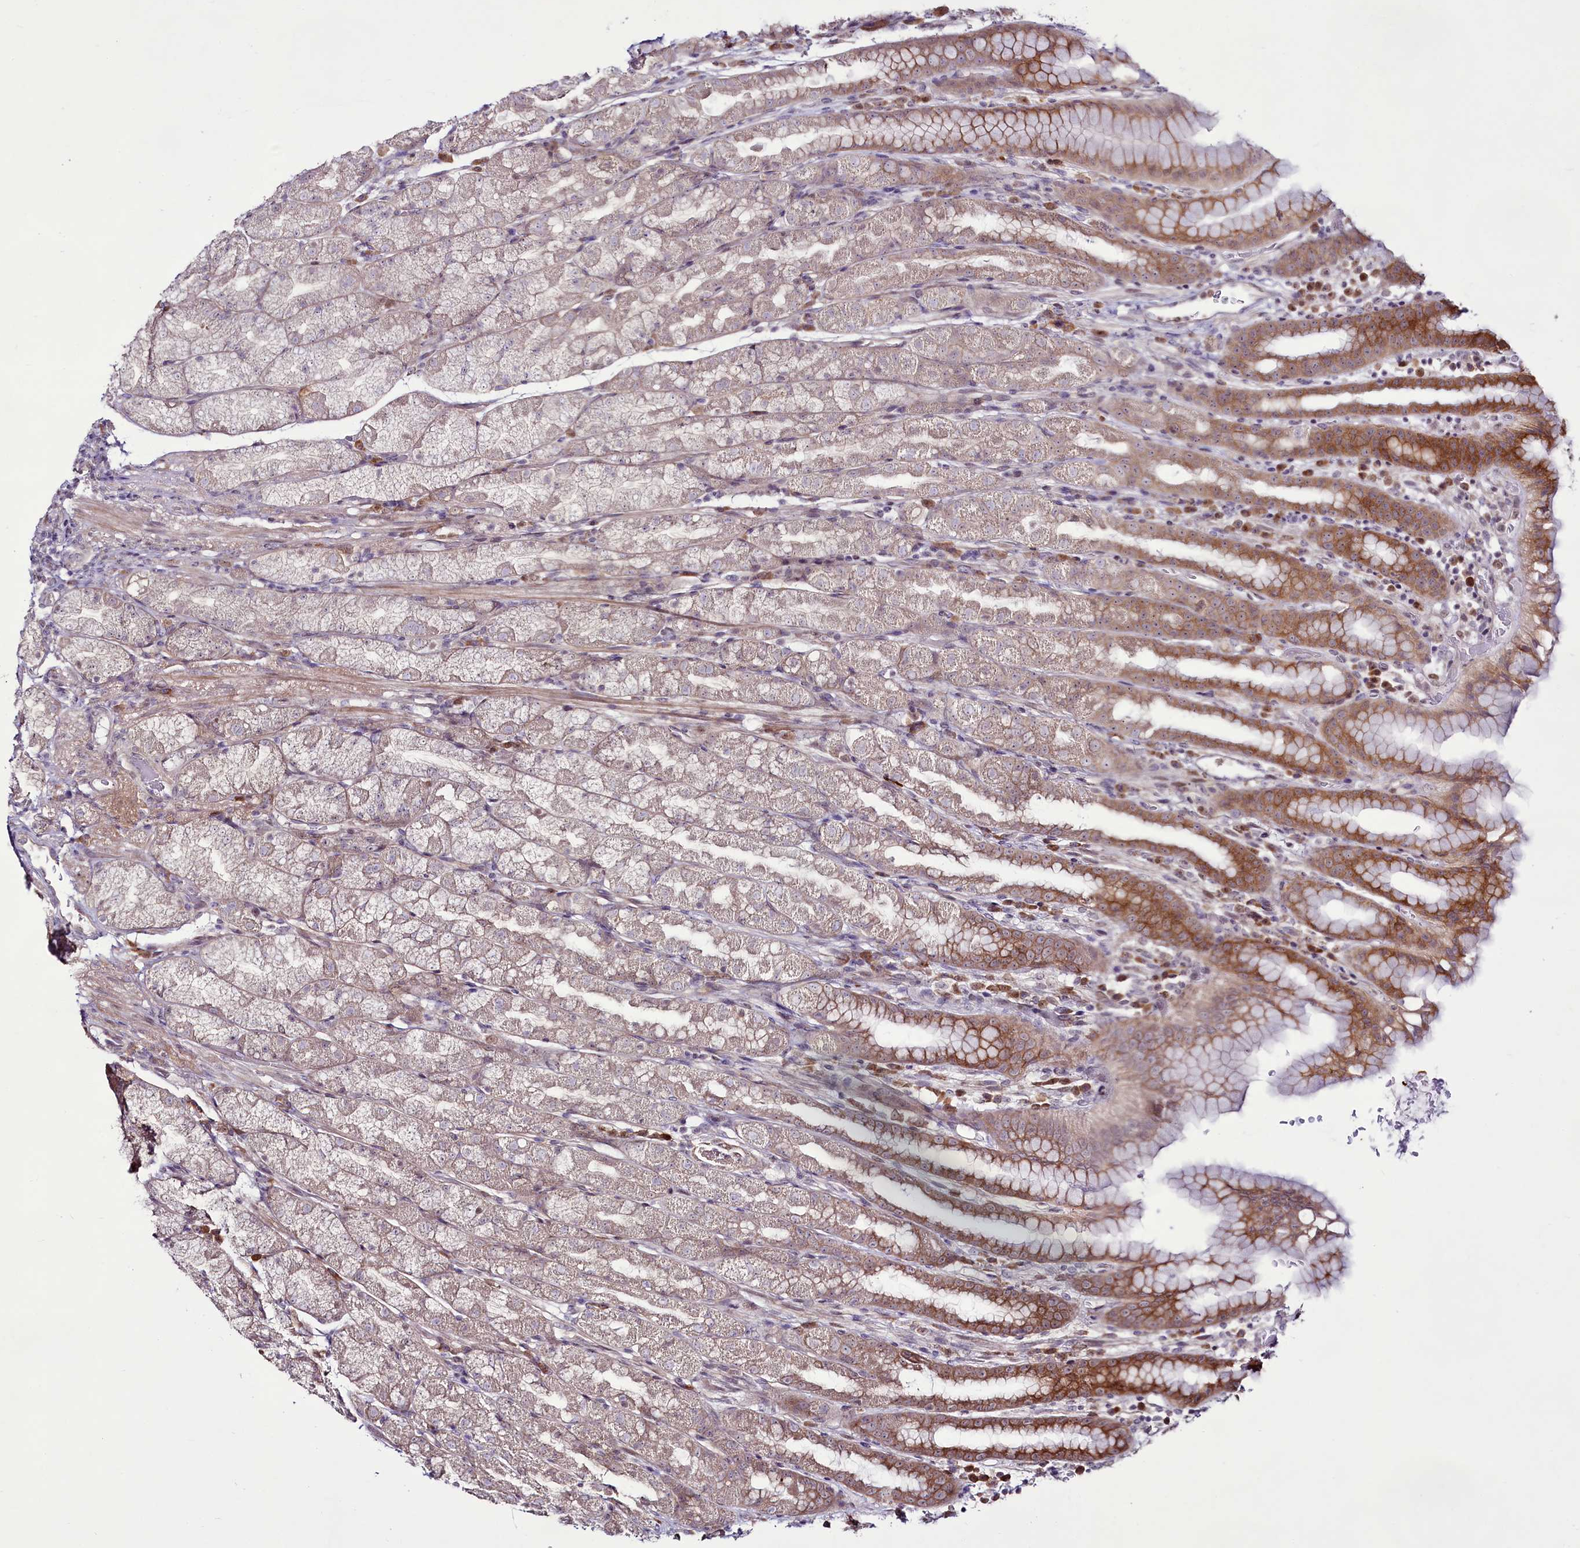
{"staining": {"intensity": "moderate", "quantity": "<25%", "location": "cytoplasmic/membranous"}, "tissue": "stomach", "cell_type": "Glandular cells", "image_type": "normal", "snomed": [{"axis": "morphology", "description": "Normal tissue, NOS"}, {"axis": "topography", "description": "Stomach, upper"}, {"axis": "topography", "description": "Stomach, lower"}, {"axis": "topography", "description": "Small intestine"}], "caption": "This histopathology image demonstrates IHC staining of normal stomach, with low moderate cytoplasmic/membranous positivity in approximately <25% of glandular cells.", "gene": "RSBN1", "patient": {"sex": "male", "age": 68}}